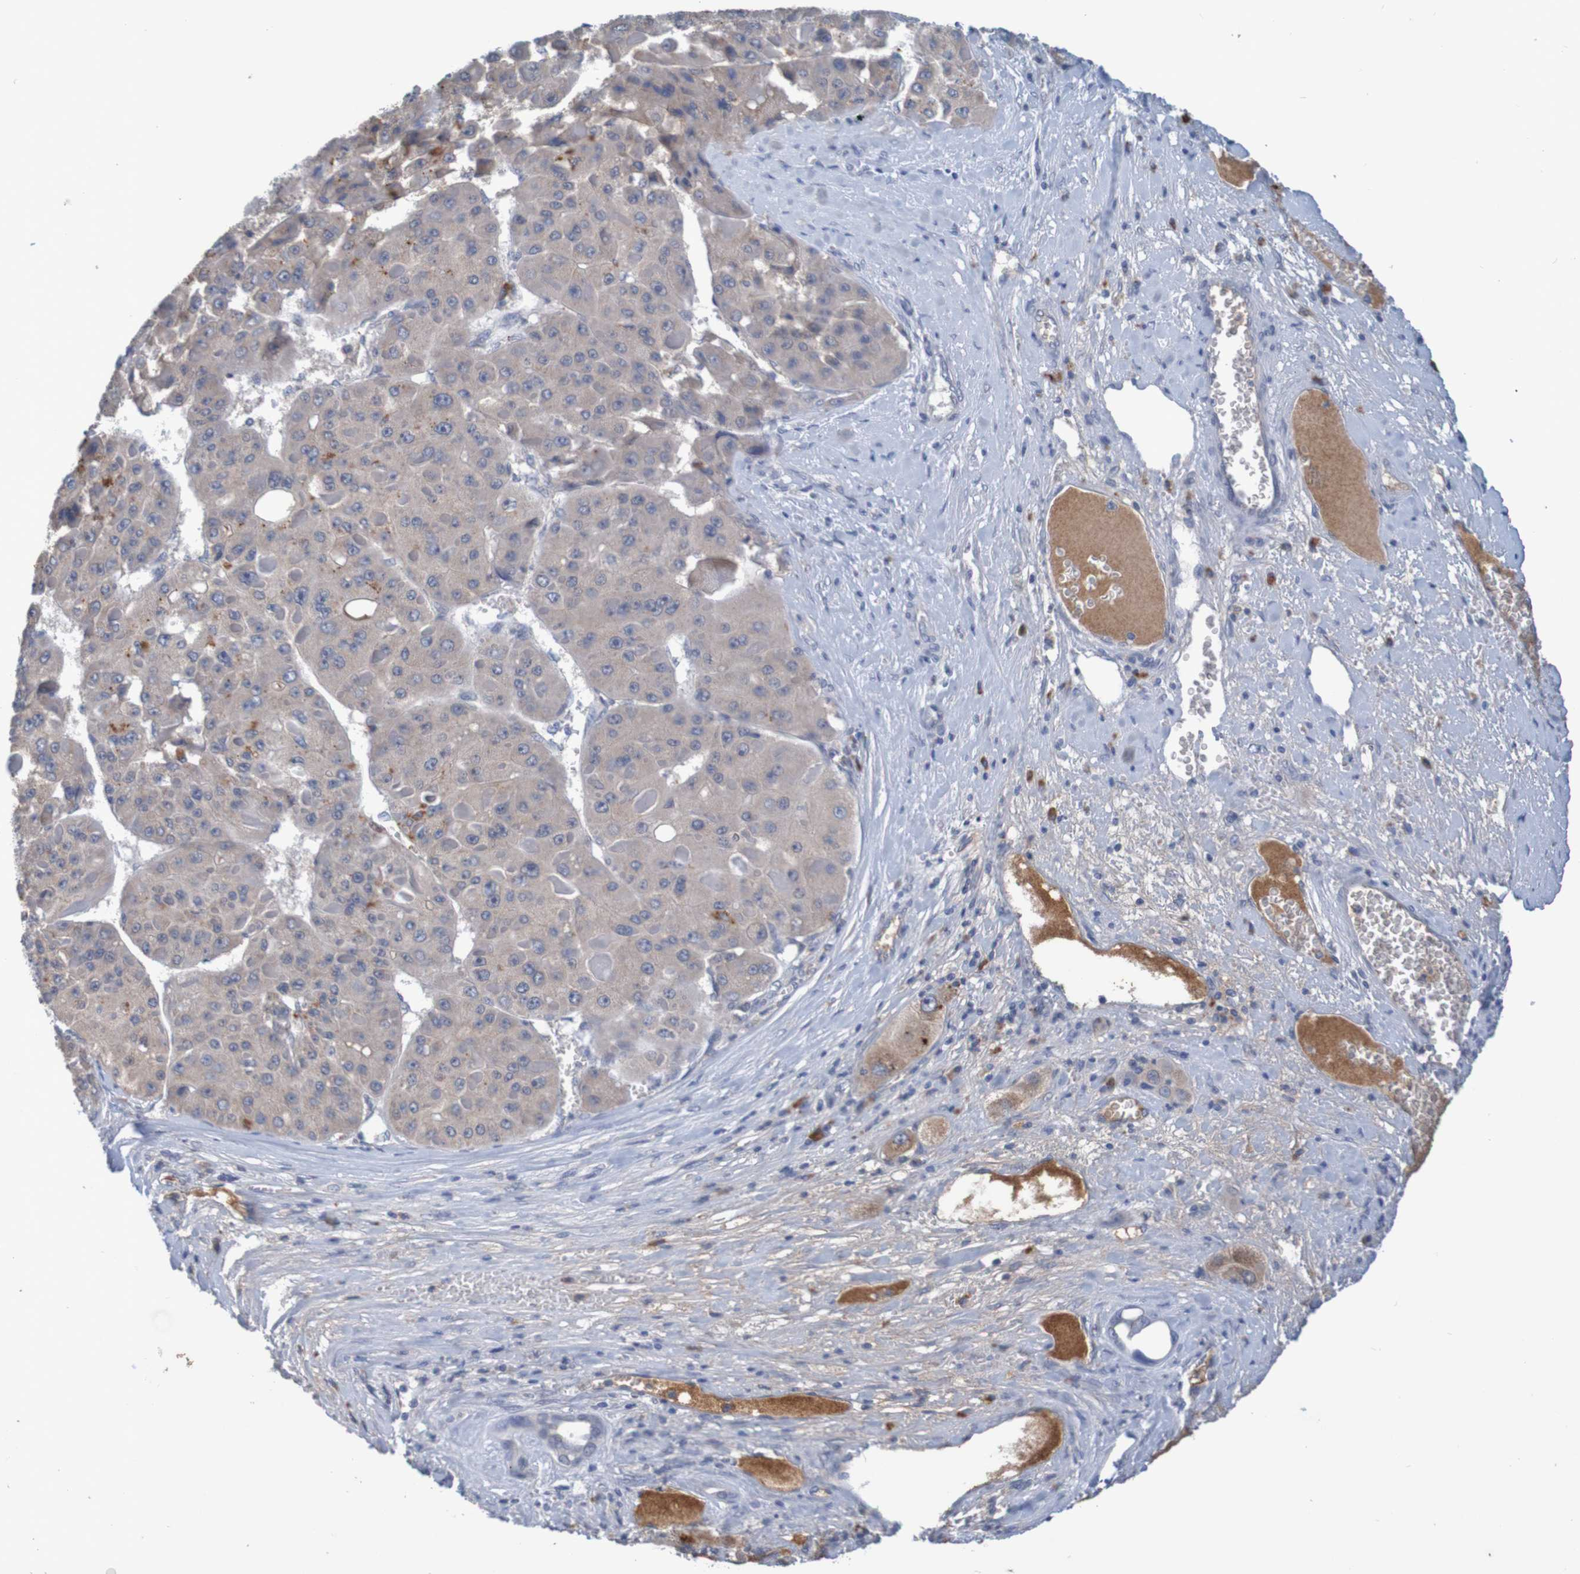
{"staining": {"intensity": "weak", "quantity": ">75%", "location": "cytoplasmic/membranous"}, "tissue": "liver cancer", "cell_type": "Tumor cells", "image_type": "cancer", "snomed": [{"axis": "morphology", "description": "Carcinoma, Hepatocellular, NOS"}, {"axis": "topography", "description": "Liver"}], "caption": "Brown immunohistochemical staining in human liver hepatocellular carcinoma reveals weak cytoplasmic/membranous expression in approximately >75% of tumor cells. (Stains: DAB (3,3'-diaminobenzidine) in brown, nuclei in blue, Microscopy: brightfield microscopy at high magnification).", "gene": "LTA", "patient": {"sex": "female", "age": 73}}